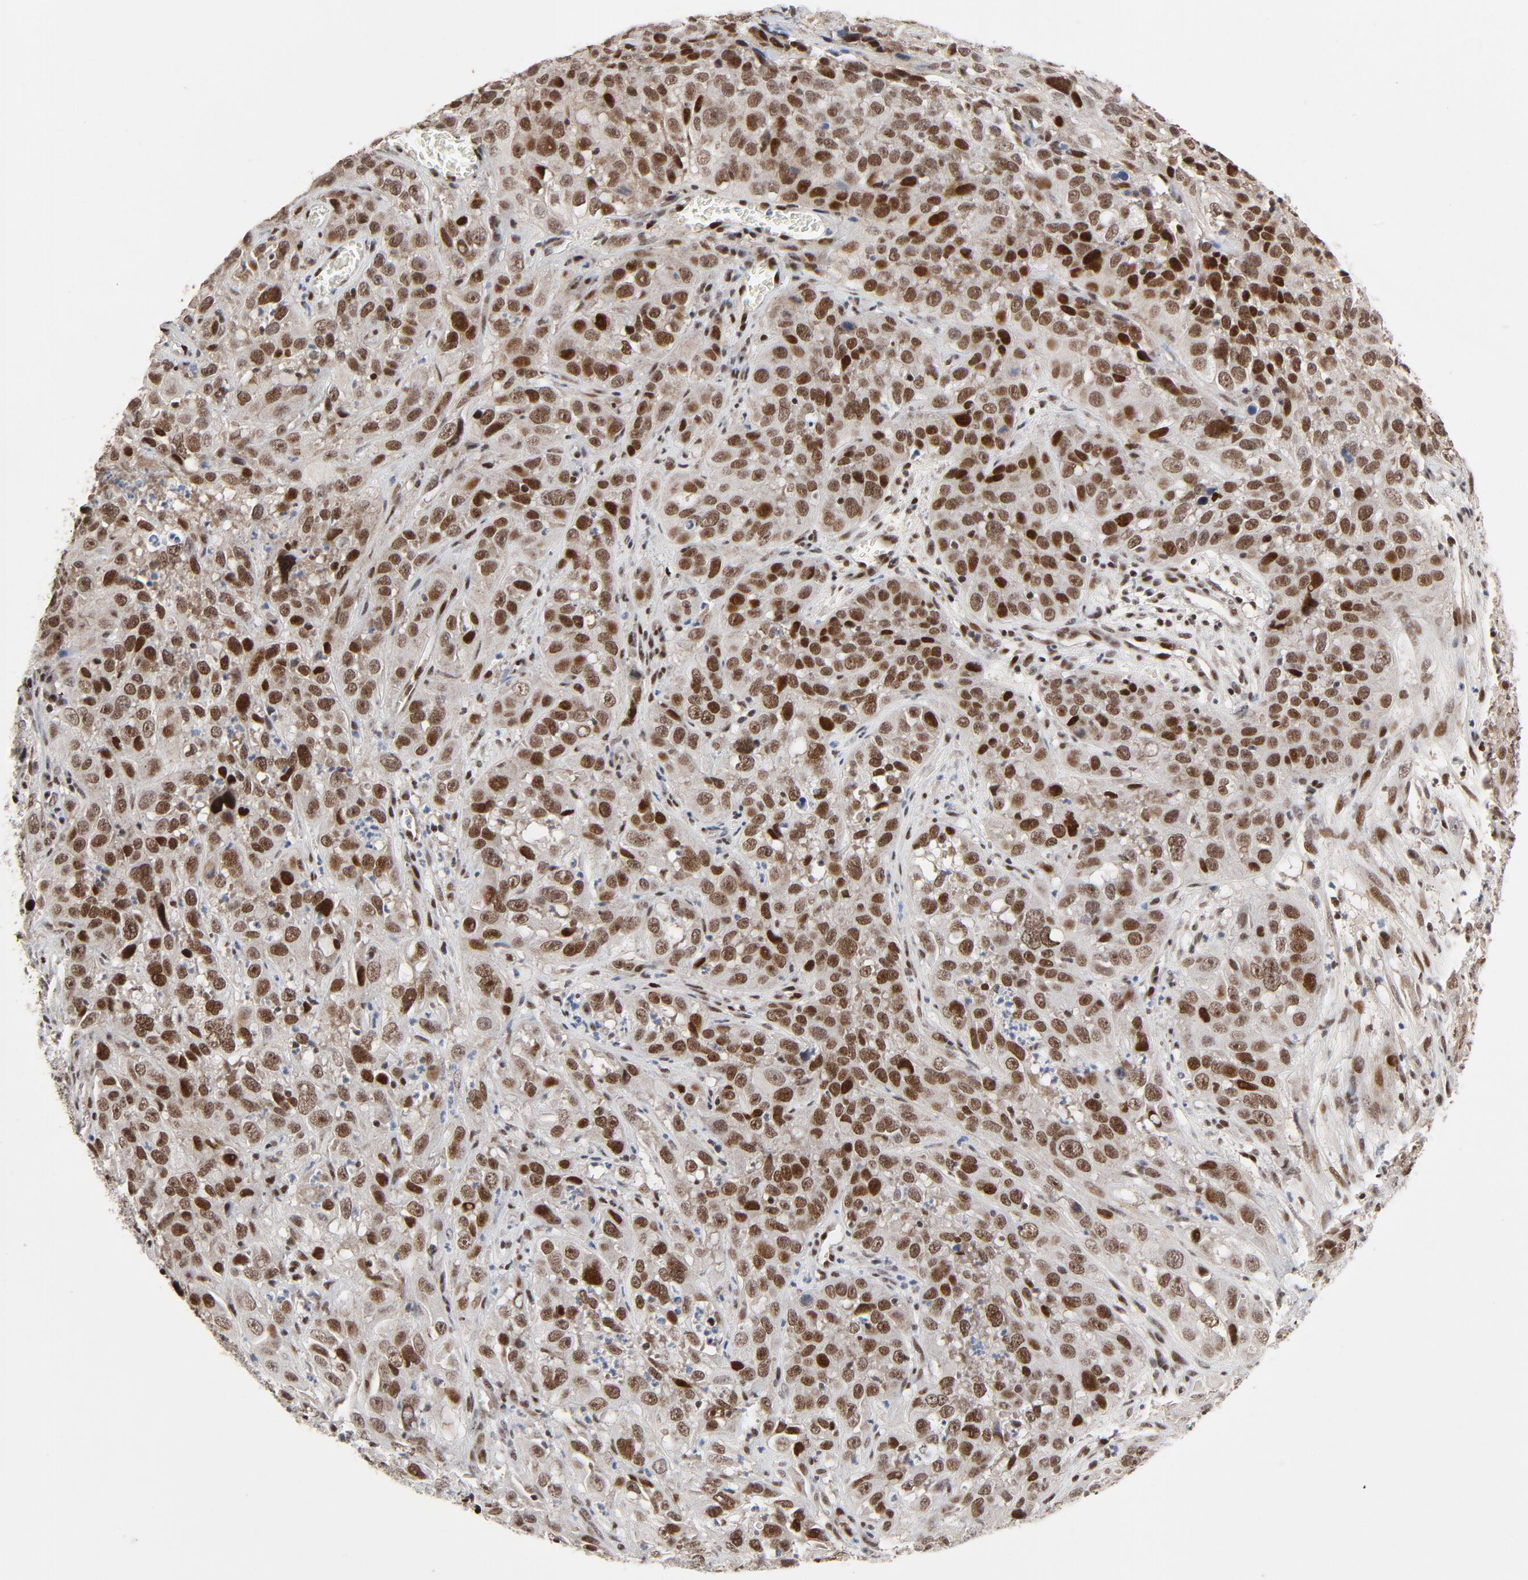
{"staining": {"intensity": "moderate", "quantity": ">75%", "location": "nuclear"}, "tissue": "cervical cancer", "cell_type": "Tumor cells", "image_type": "cancer", "snomed": [{"axis": "morphology", "description": "Squamous cell carcinoma, NOS"}, {"axis": "topography", "description": "Cervix"}], "caption": "A medium amount of moderate nuclear staining is seen in about >75% of tumor cells in cervical cancer tissue.", "gene": "GTF2I", "patient": {"sex": "female", "age": 32}}